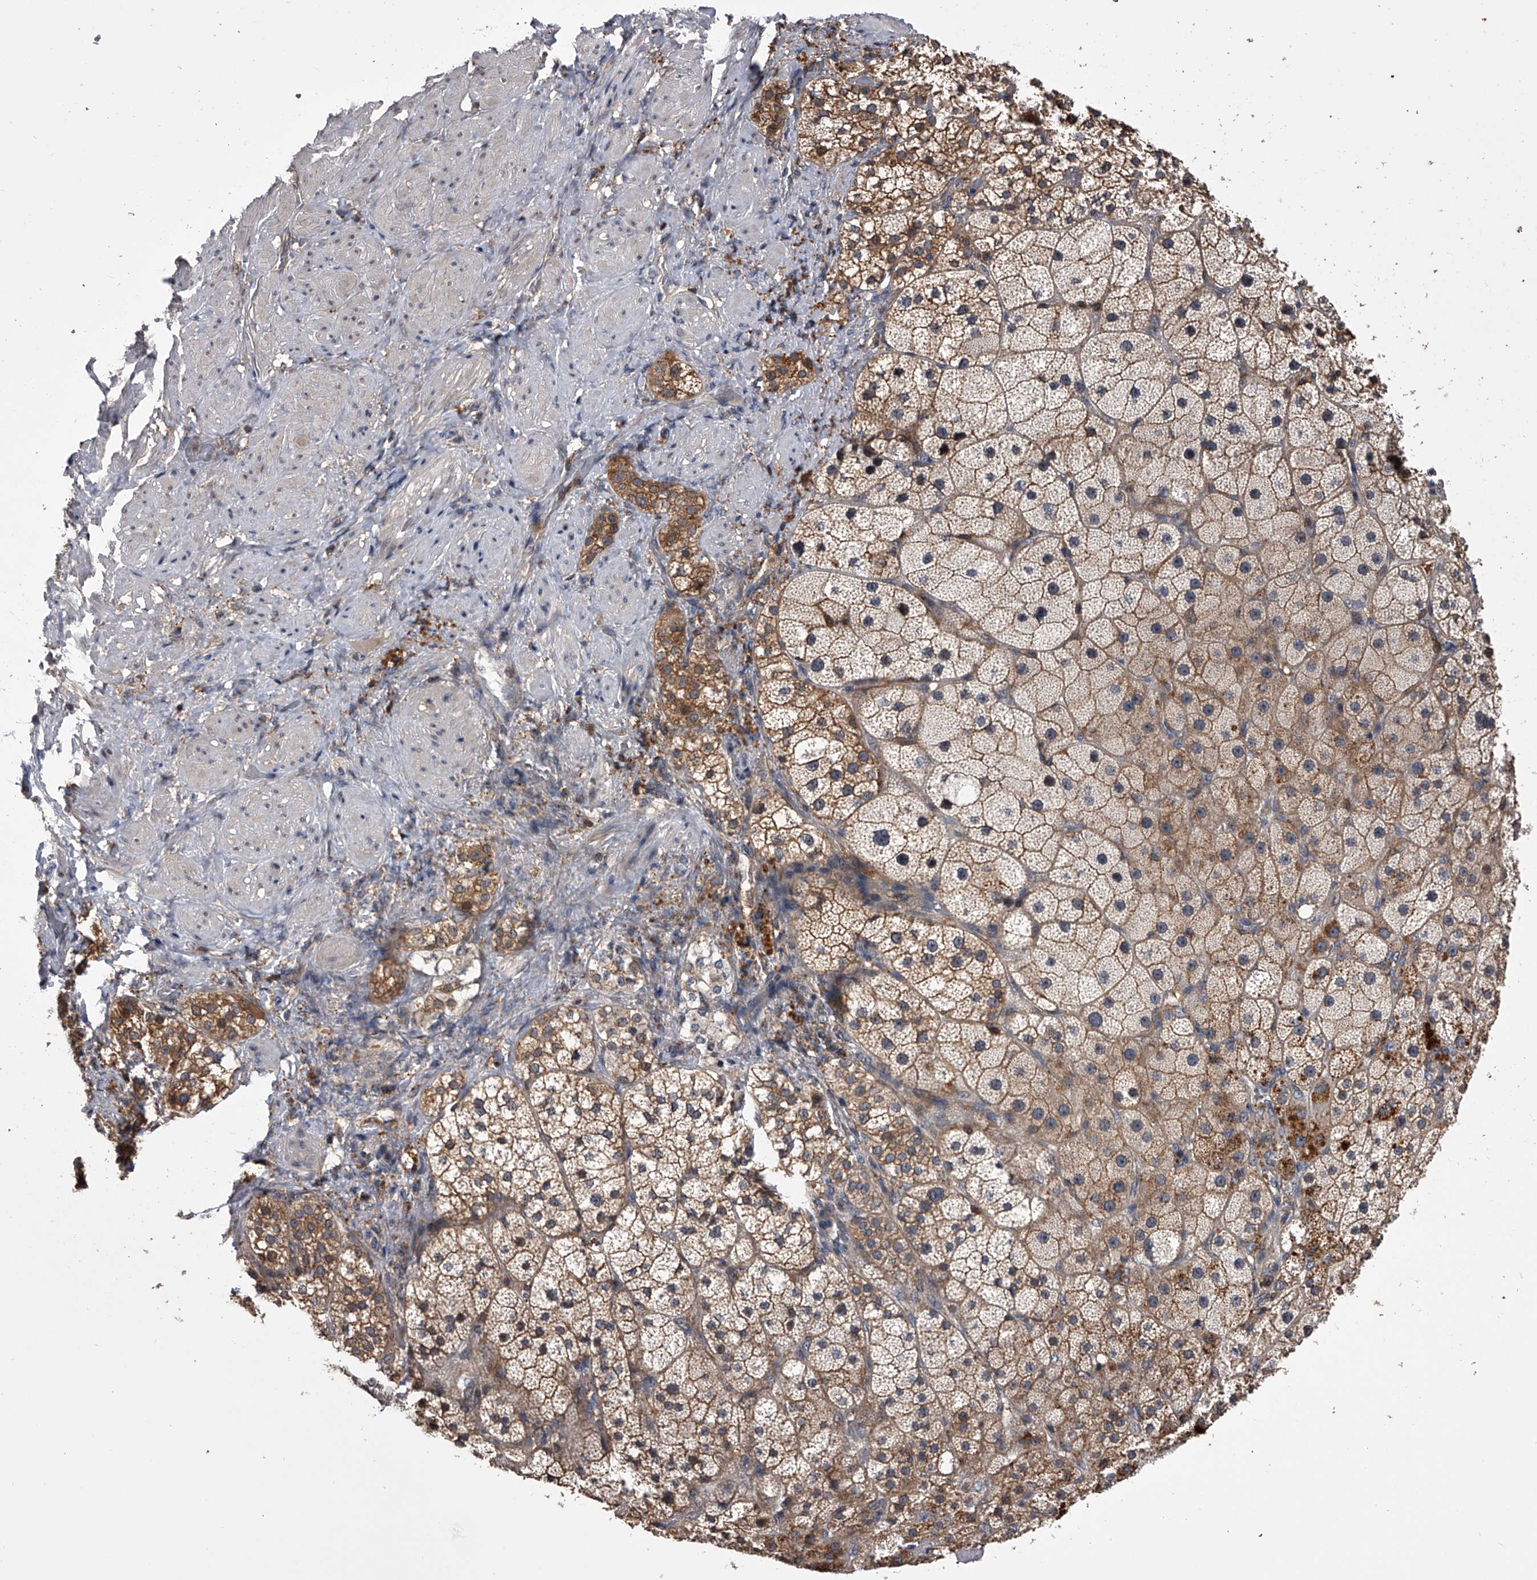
{"staining": {"intensity": "moderate", "quantity": ">75%", "location": "cytoplasmic/membranous"}, "tissue": "adrenal gland", "cell_type": "Glandular cells", "image_type": "normal", "snomed": [{"axis": "morphology", "description": "Normal tissue, NOS"}, {"axis": "topography", "description": "Adrenal gland"}], "caption": "A brown stain highlights moderate cytoplasmic/membranous staining of a protein in glandular cells of unremarkable human adrenal gland. The staining is performed using DAB brown chromogen to label protein expression. The nuclei are counter-stained blue using hematoxylin.", "gene": "PAN3", "patient": {"sex": "male", "age": 57}}